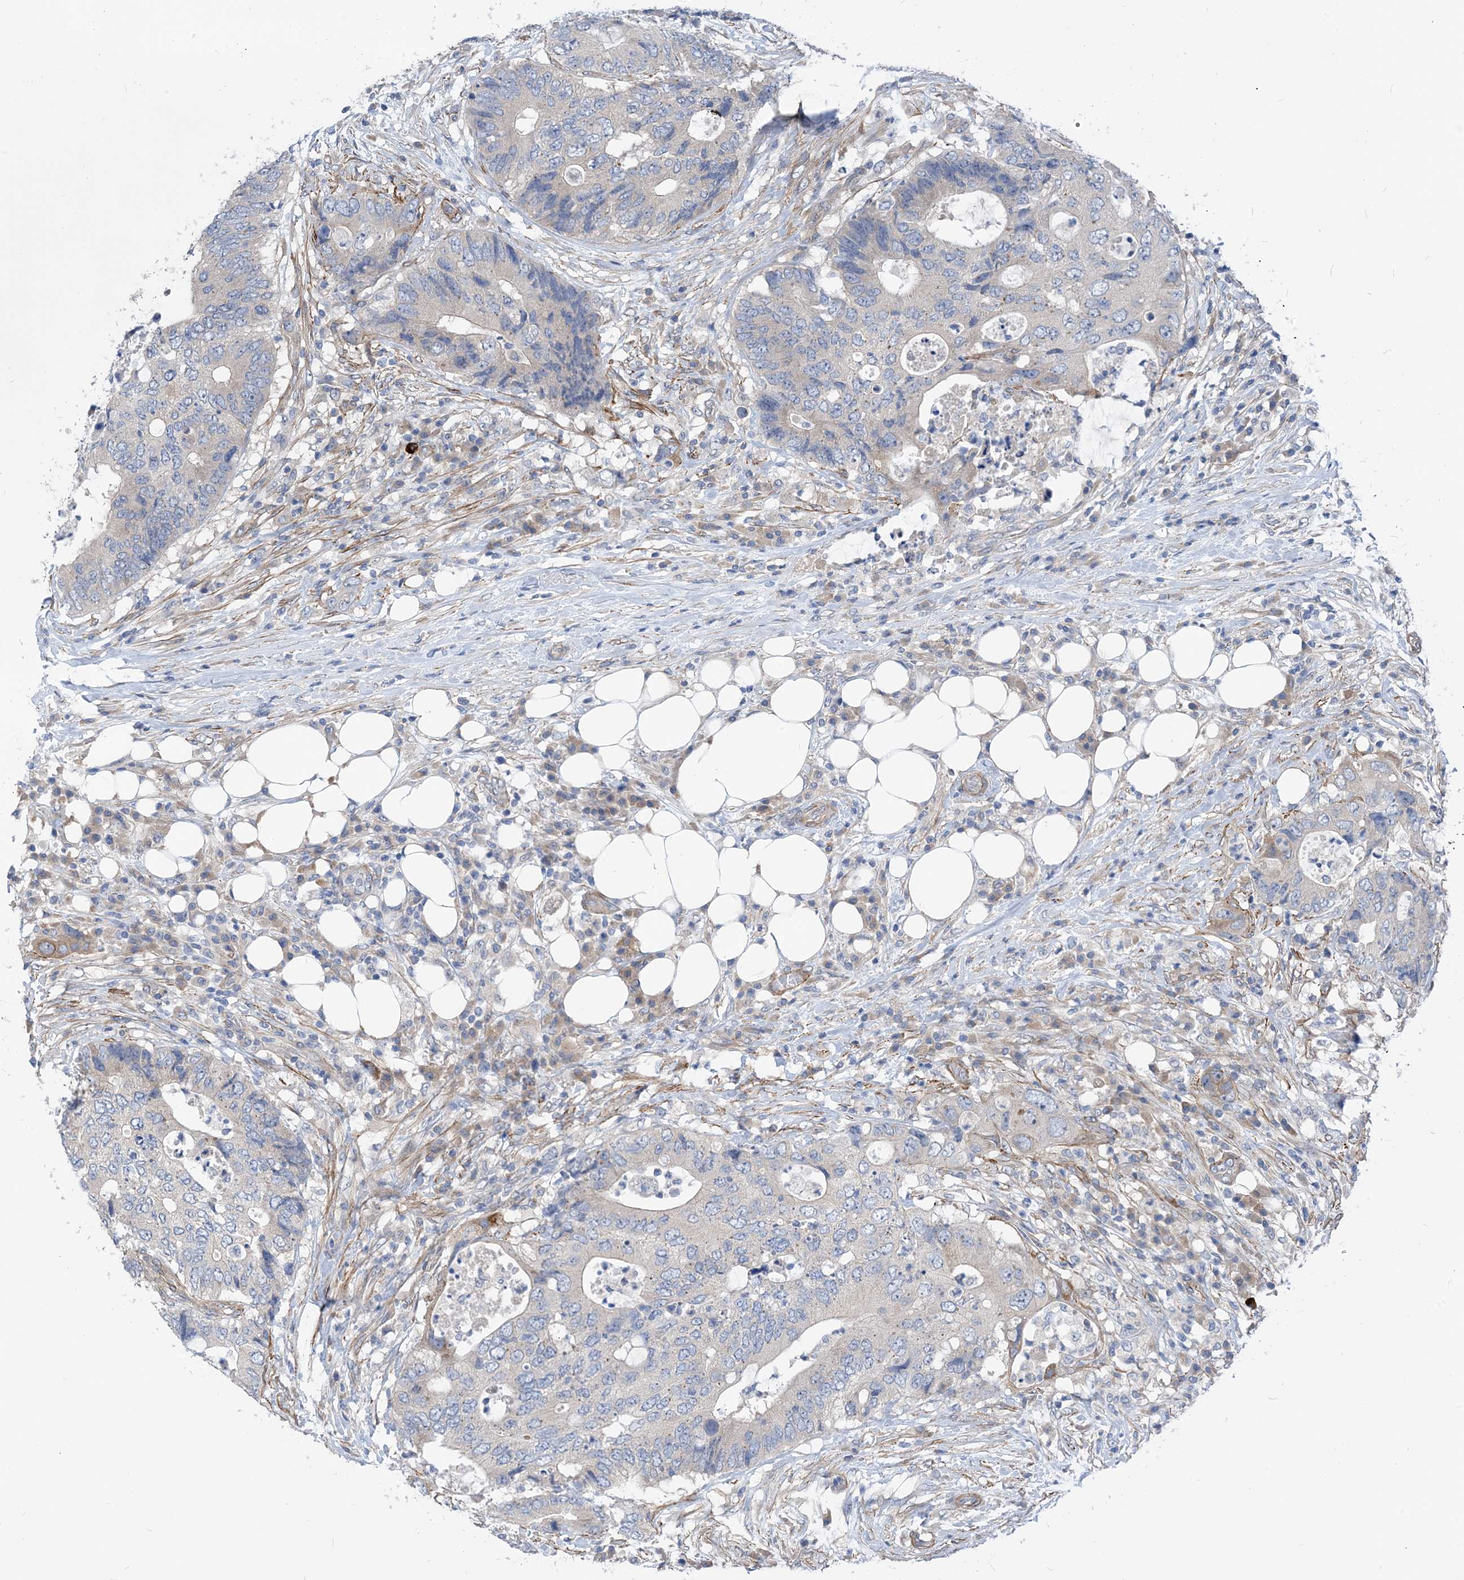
{"staining": {"intensity": "negative", "quantity": "none", "location": "none"}, "tissue": "colorectal cancer", "cell_type": "Tumor cells", "image_type": "cancer", "snomed": [{"axis": "morphology", "description": "Adenocarcinoma, NOS"}, {"axis": "topography", "description": "Colon"}], "caption": "A high-resolution histopathology image shows immunohistochemistry (IHC) staining of colorectal cancer, which displays no significant expression in tumor cells. Brightfield microscopy of IHC stained with DAB (3,3'-diaminobenzidine) (brown) and hematoxylin (blue), captured at high magnification.", "gene": "PLEKHA3", "patient": {"sex": "male", "age": 71}}